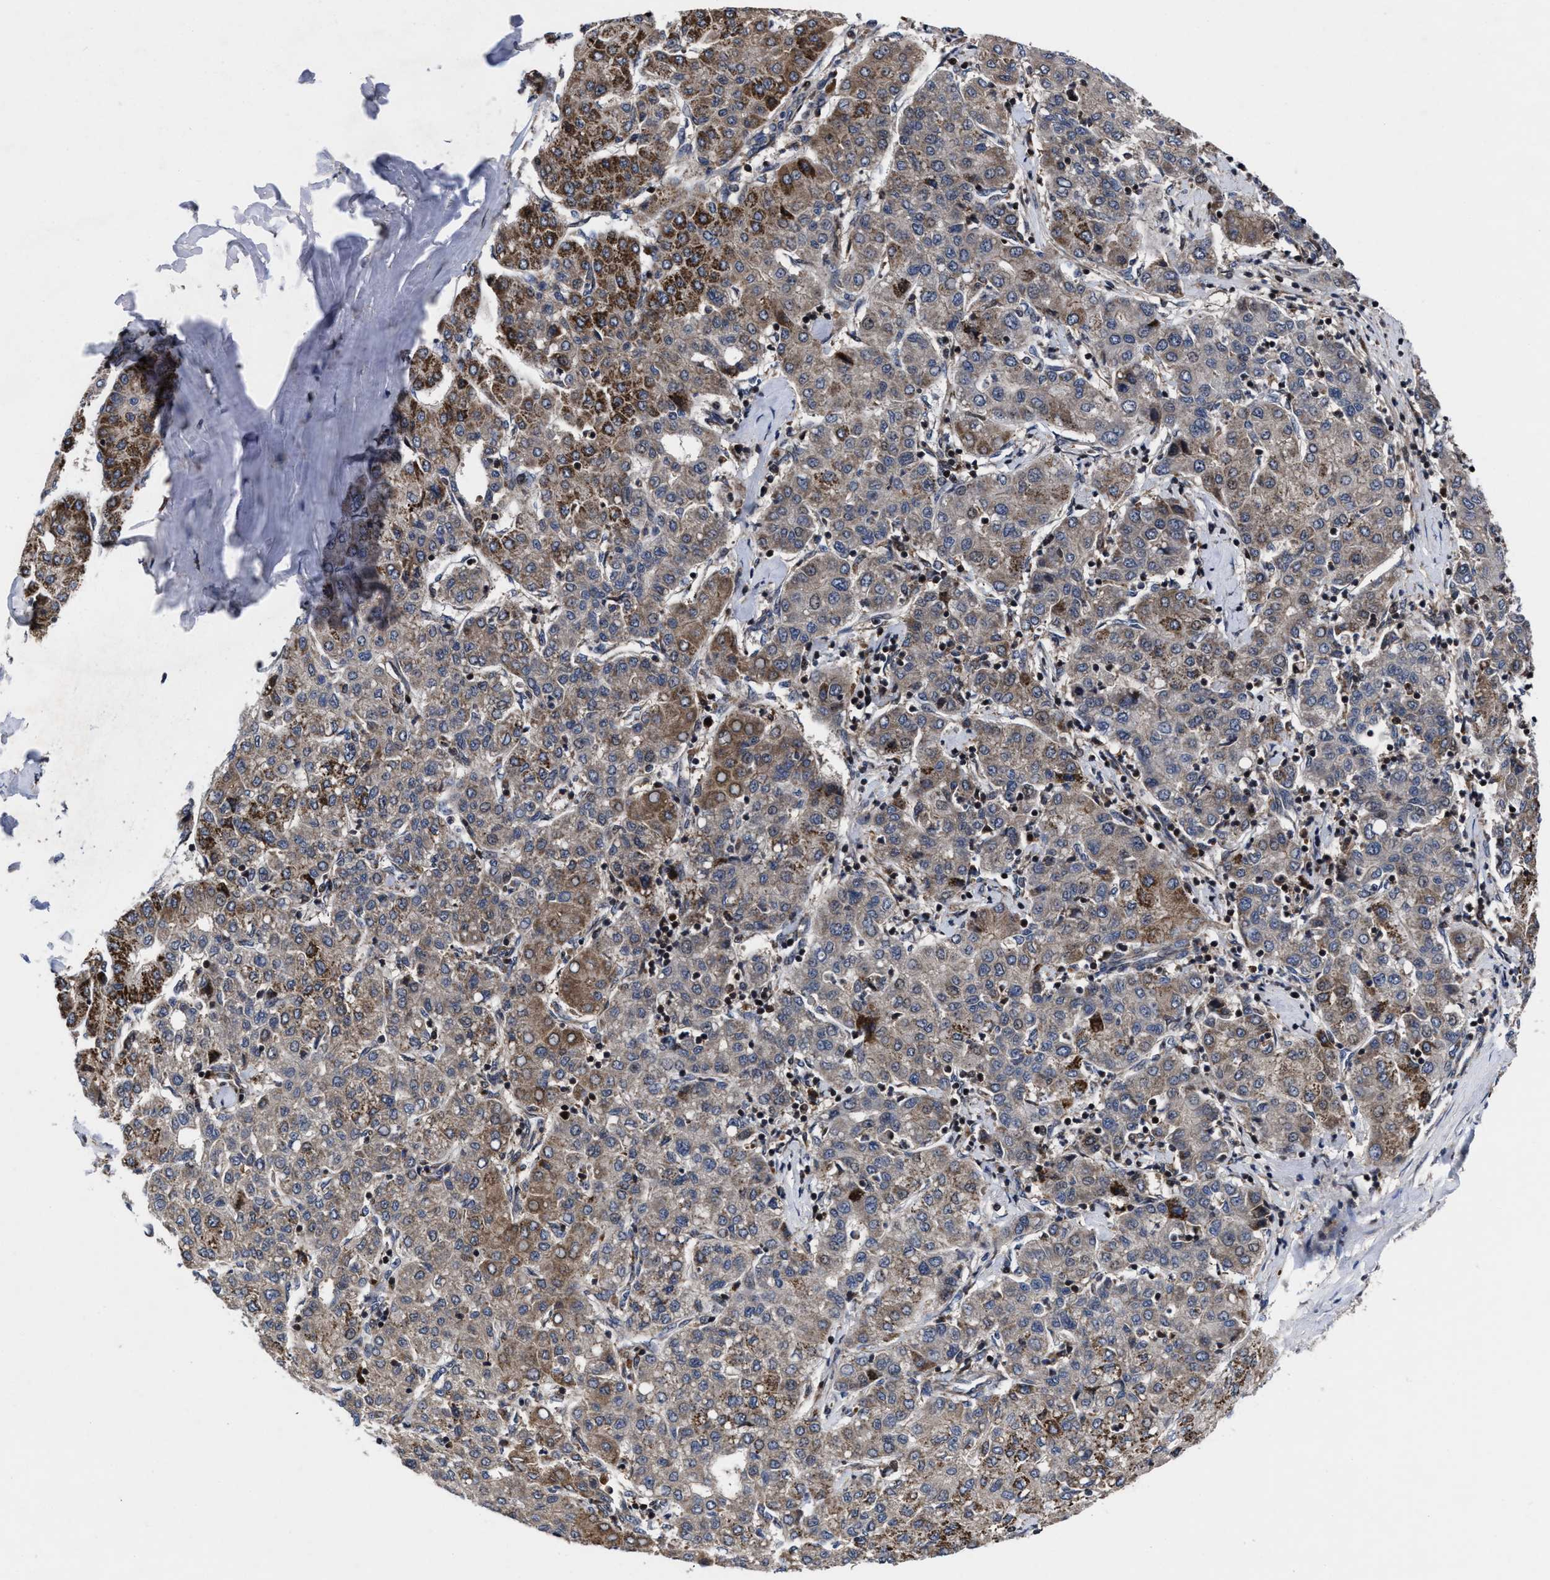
{"staining": {"intensity": "moderate", "quantity": ">75%", "location": "cytoplasmic/membranous"}, "tissue": "liver cancer", "cell_type": "Tumor cells", "image_type": "cancer", "snomed": [{"axis": "morphology", "description": "Carcinoma, Hepatocellular, NOS"}, {"axis": "topography", "description": "Liver"}], "caption": "This is an image of immunohistochemistry staining of liver hepatocellular carcinoma, which shows moderate expression in the cytoplasmic/membranous of tumor cells.", "gene": "MRPL50", "patient": {"sex": "male", "age": 65}}